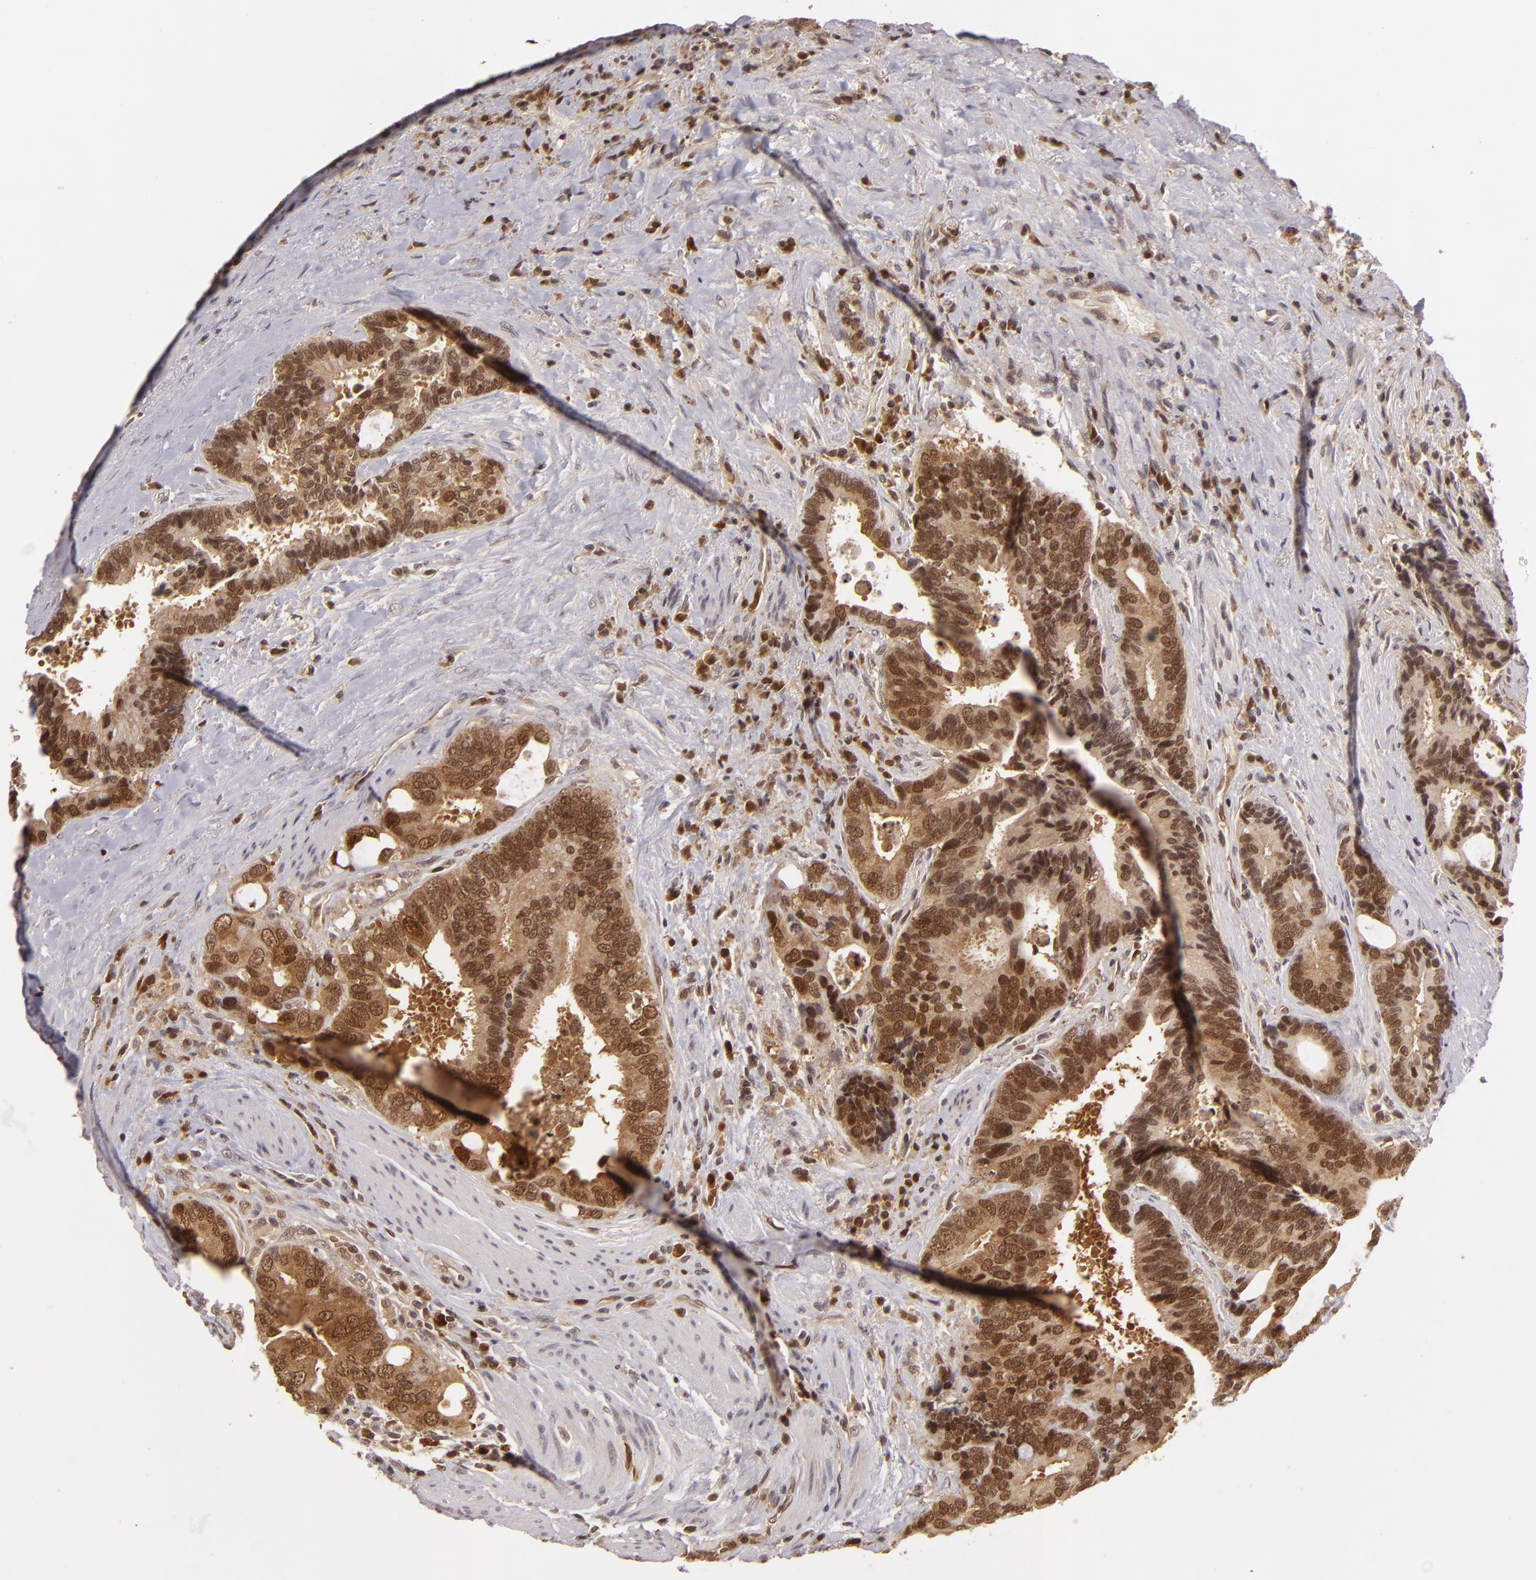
{"staining": {"intensity": "strong", "quantity": ">75%", "location": "cytoplasmic/membranous,nuclear"}, "tissue": "colorectal cancer", "cell_type": "Tumor cells", "image_type": "cancer", "snomed": [{"axis": "morphology", "description": "Adenocarcinoma, NOS"}, {"axis": "topography", "description": "Rectum"}], "caption": "Strong cytoplasmic/membranous and nuclear staining for a protein is seen in approximately >75% of tumor cells of colorectal cancer (adenocarcinoma) using IHC.", "gene": "ZBTB33", "patient": {"sex": "female", "age": 67}}